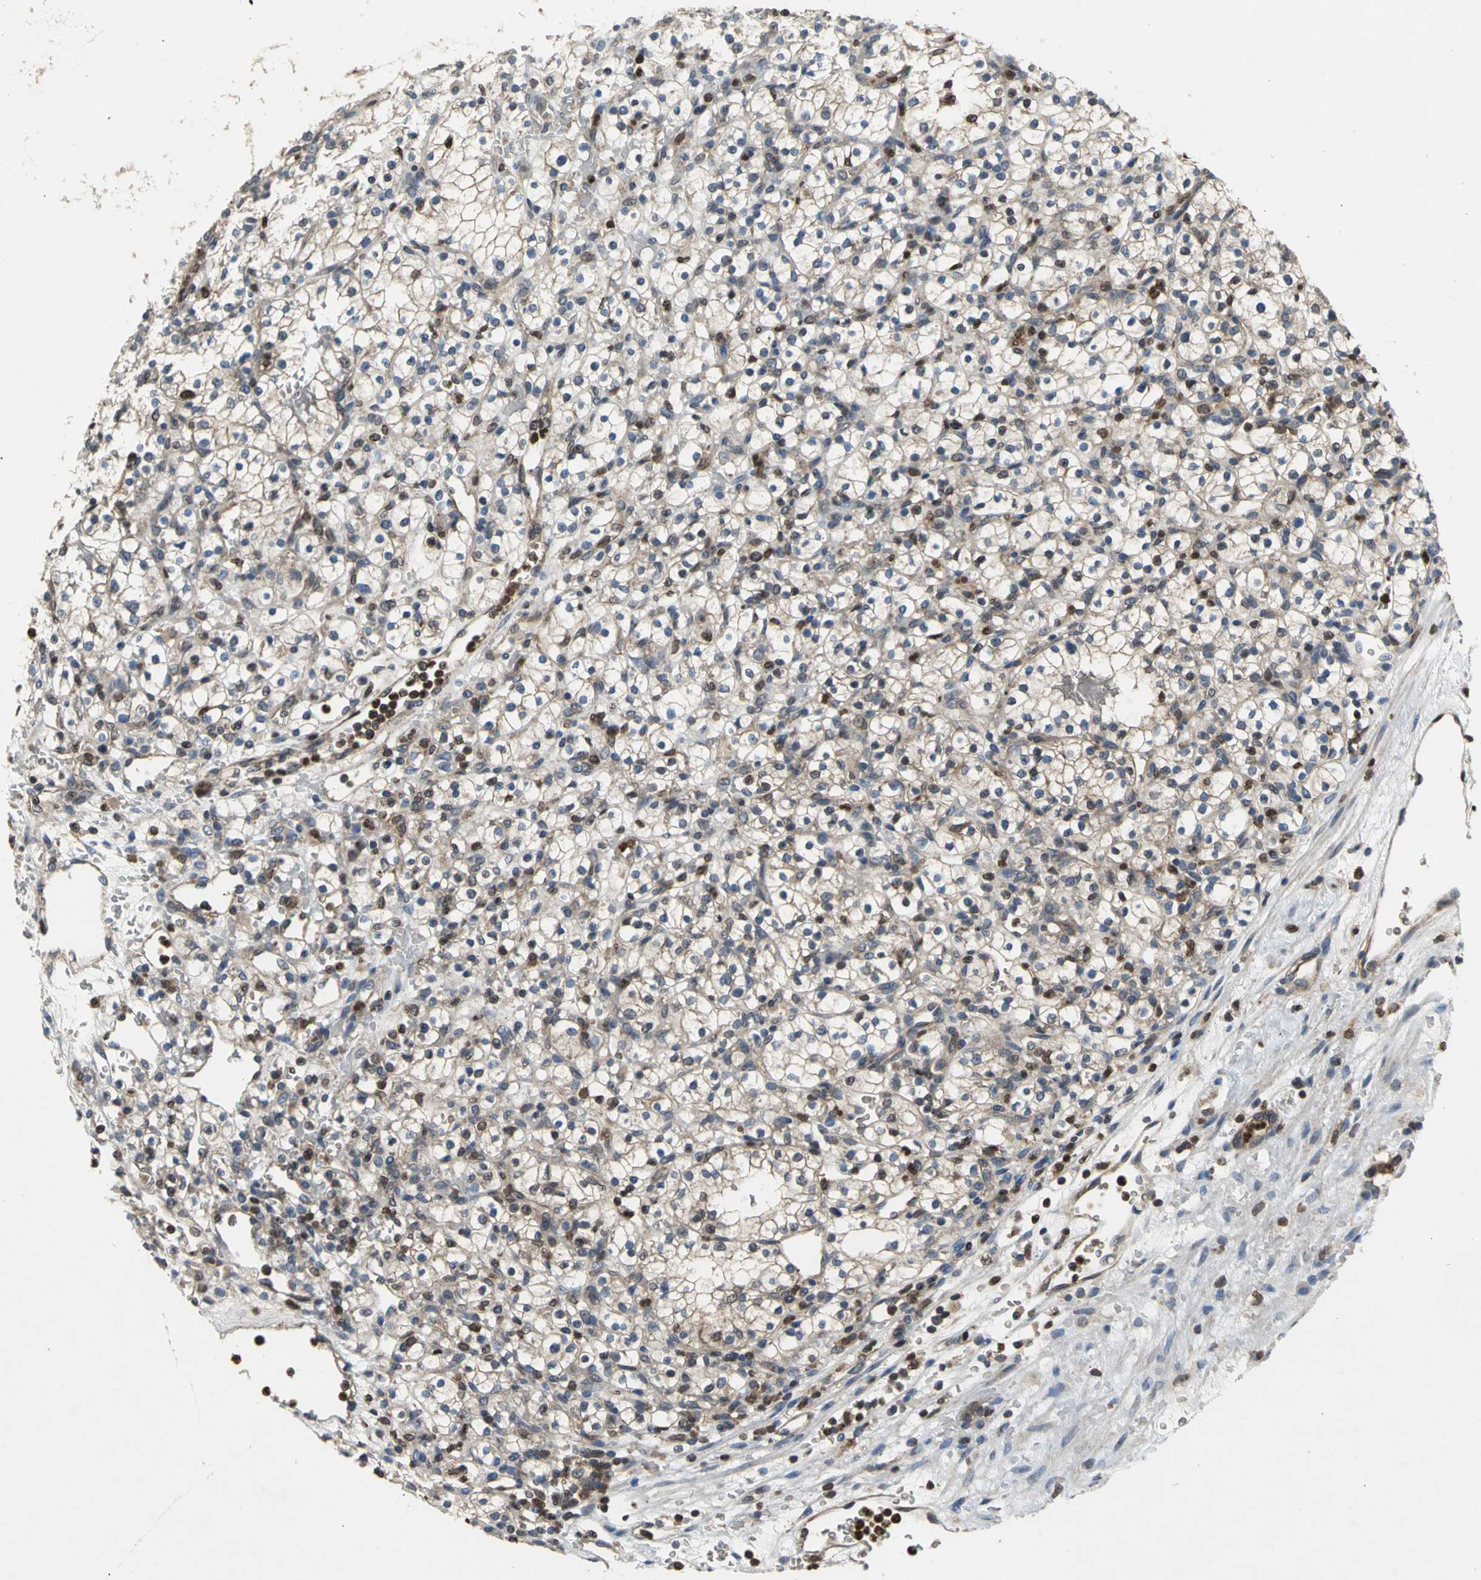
{"staining": {"intensity": "moderate", "quantity": ">75%", "location": "cytoplasmic/membranous,nuclear"}, "tissue": "renal cancer", "cell_type": "Tumor cells", "image_type": "cancer", "snomed": [{"axis": "morphology", "description": "Normal tissue, NOS"}, {"axis": "morphology", "description": "Adenocarcinoma, NOS"}, {"axis": "topography", "description": "Kidney"}], "caption": "IHC micrograph of neoplastic tissue: human renal cancer (adenocarcinoma) stained using immunohistochemistry (IHC) reveals medium levels of moderate protein expression localized specifically in the cytoplasmic/membranous and nuclear of tumor cells, appearing as a cytoplasmic/membranous and nuclear brown color.", "gene": "AHR", "patient": {"sex": "female", "age": 55}}